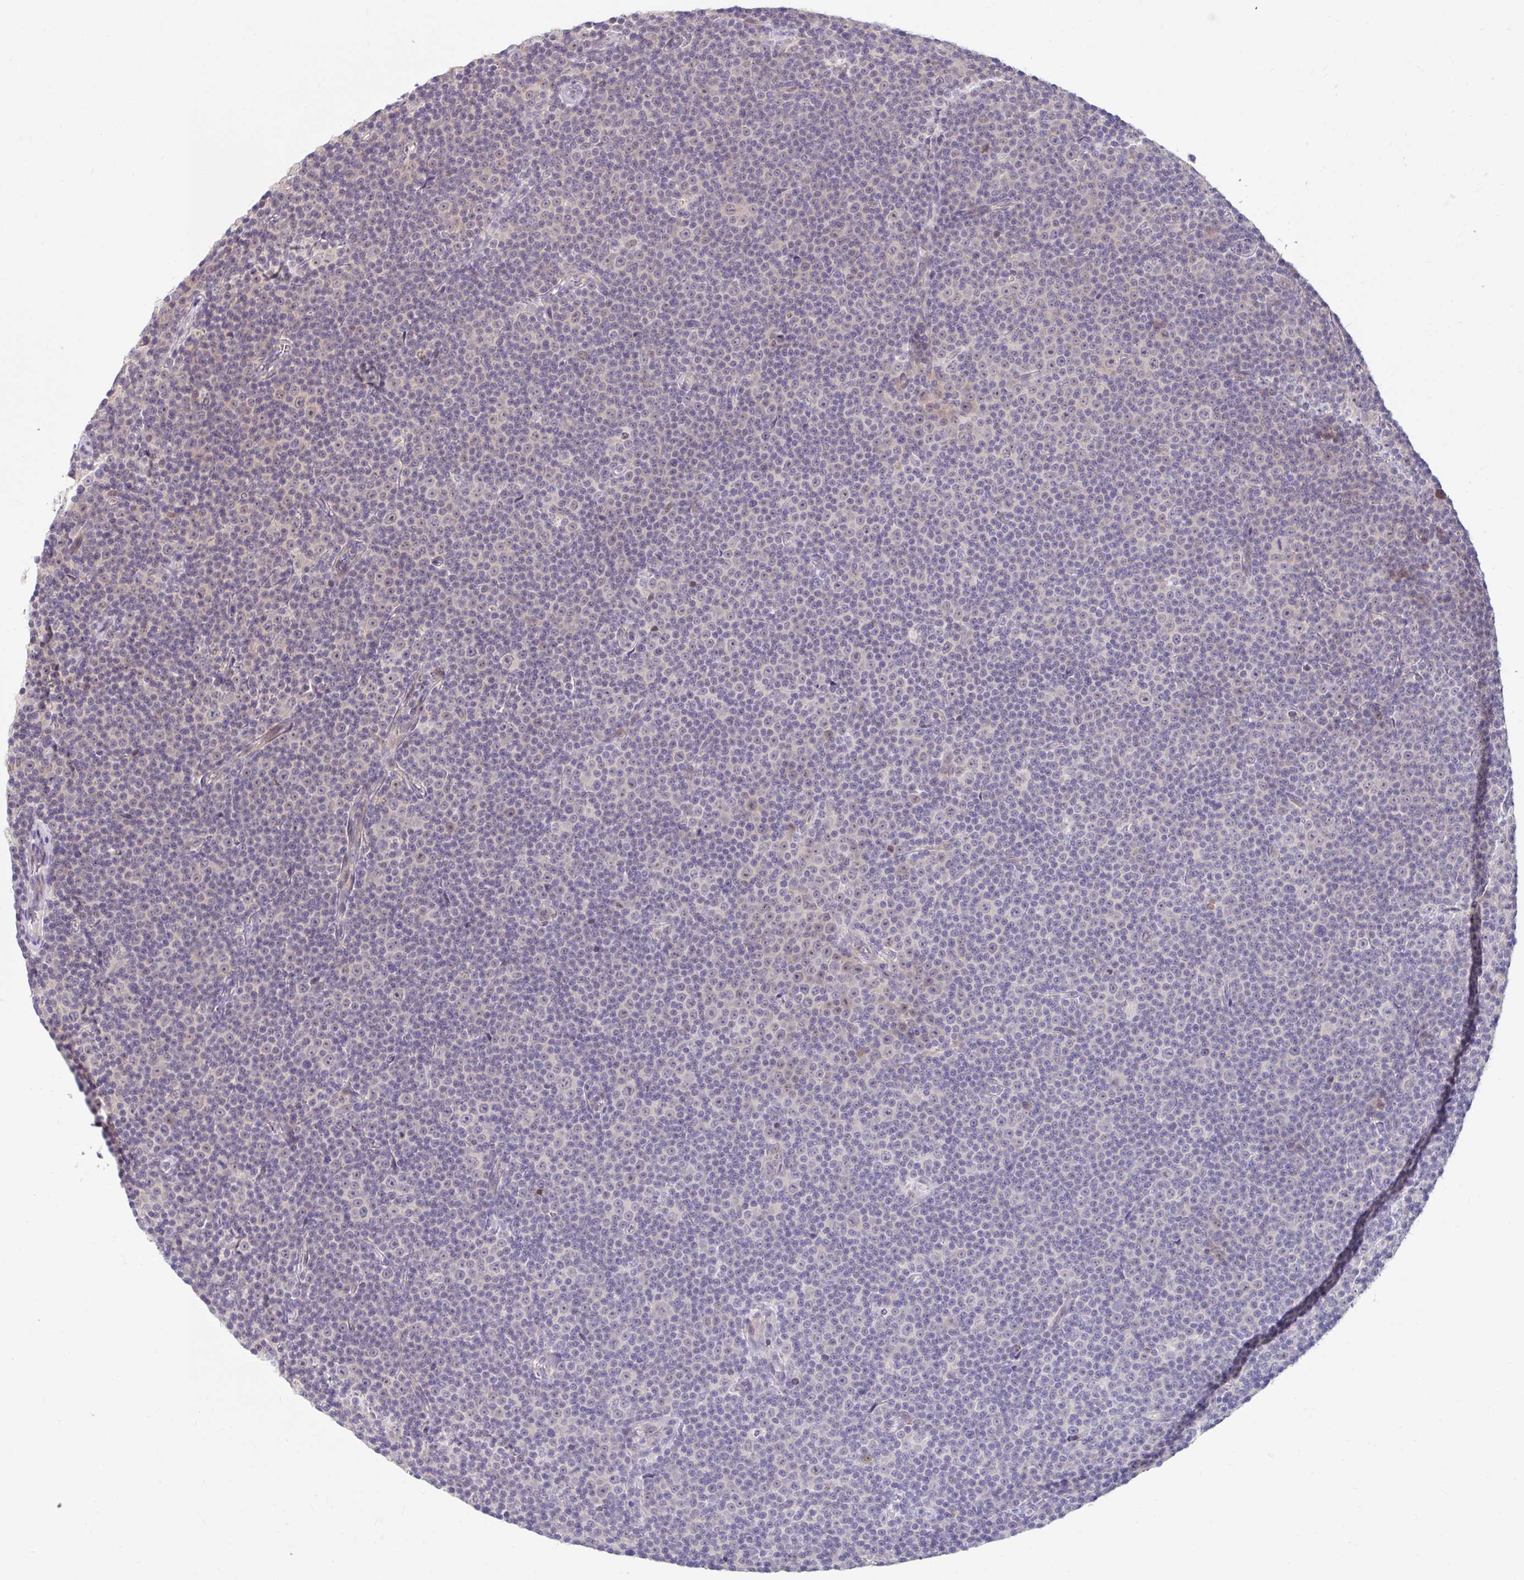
{"staining": {"intensity": "weak", "quantity": "<25%", "location": "cytoplasmic/membranous"}, "tissue": "lymphoma", "cell_type": "Tumor cells", "image_type": "cancer", "snomed": [{"axis": "morphology", "description": "Malignant lymphoma, non-Hodgkin's type, Low grade"}, {"axis": "topography", "description": "Lymph node"}], "caption": "Tumor cells show no significant protein staining in malignant lymphoma, non-Hodgkin's type (low-grade).", "gene": "NT5C1B", "patient": {"sex": "female", "age": 67}}